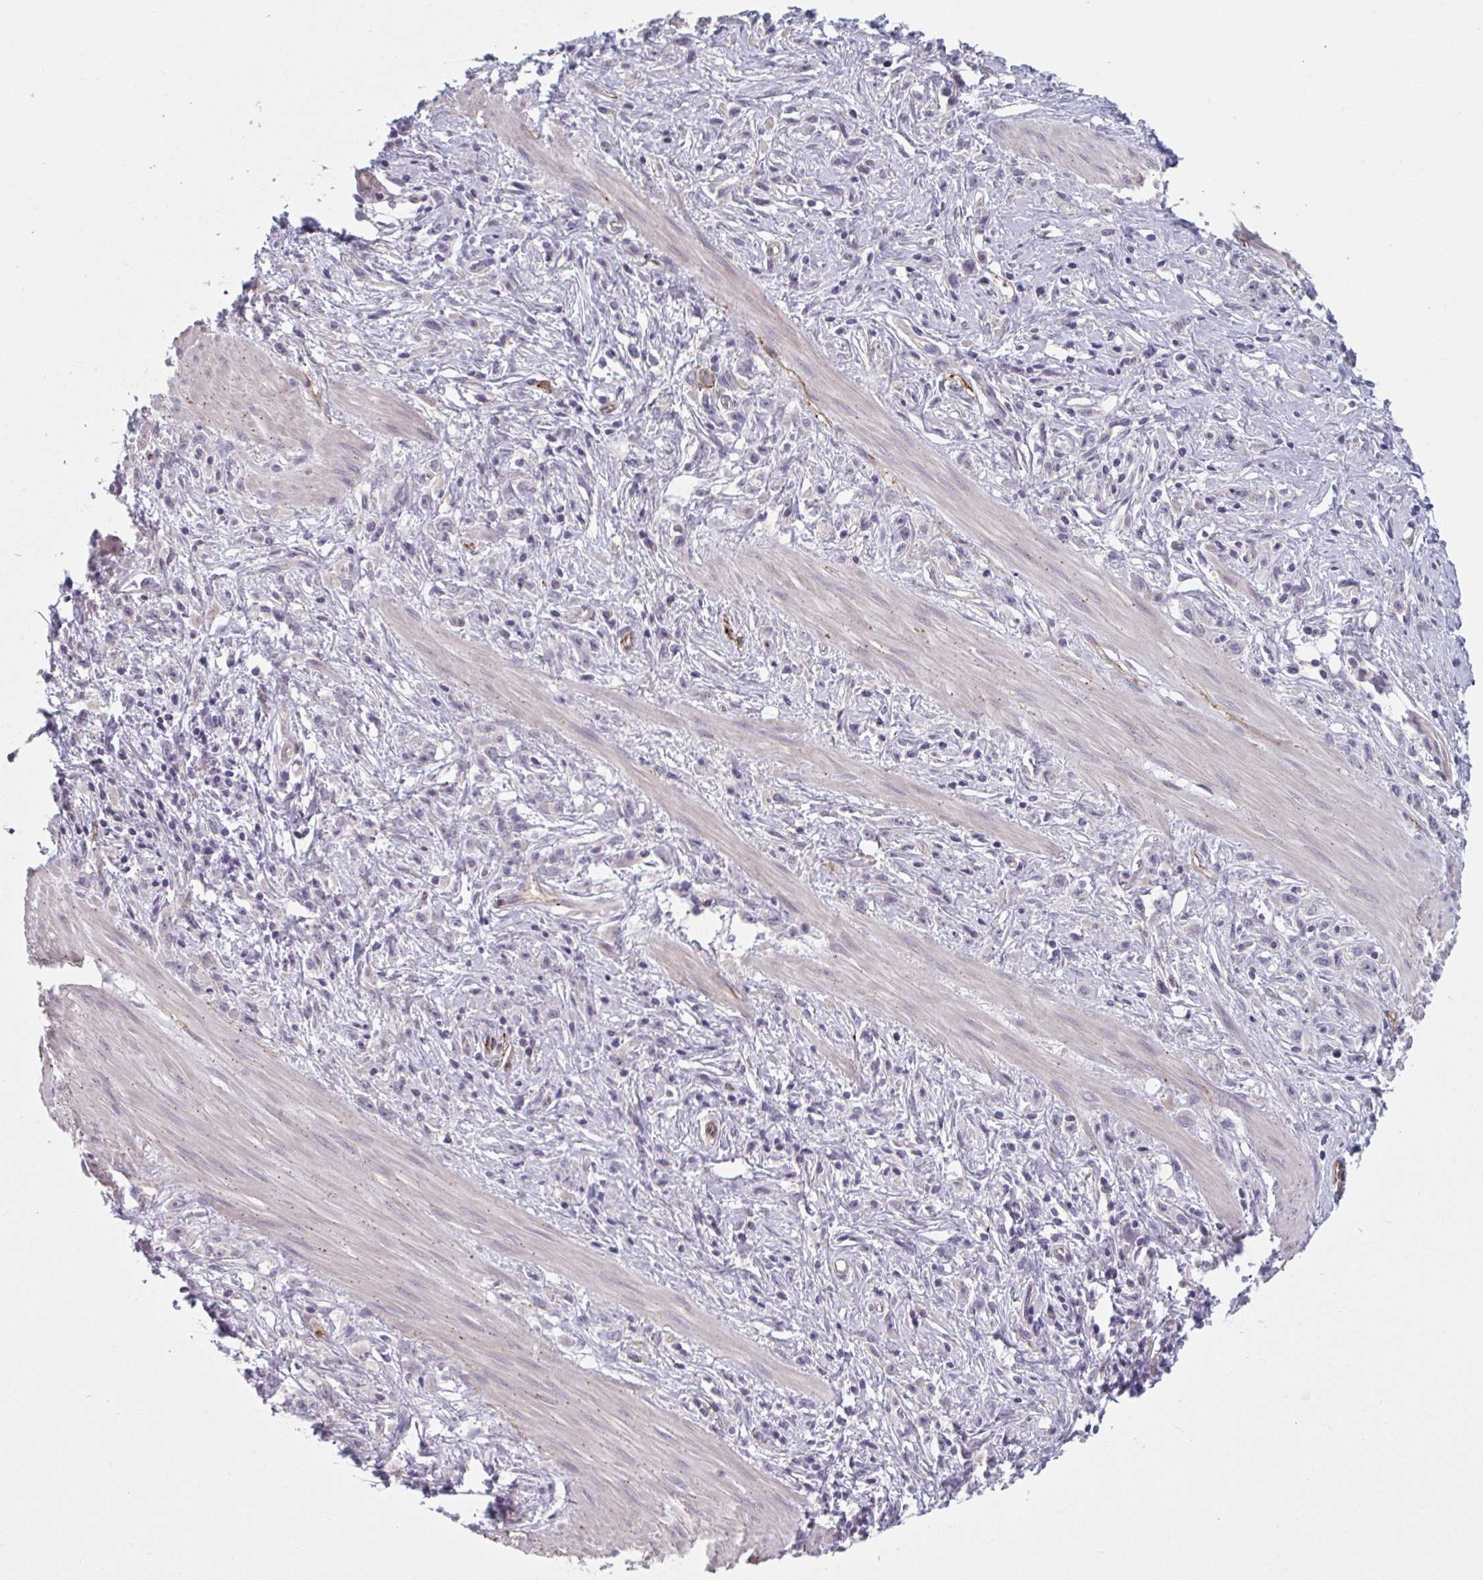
{"staining": {"intensity": "negative", "quantity": "none", "location": "none"}, "tissue": "stomach cancer", "cell_type": "Tumor cells", "image_type": "cancer", "snomed": [{"axis": "morphology", "description": "Adenocarcinoma, NOS"}, {"axis": "topography", "description": "Stomach"}], "caption": "Tumor cells are negative for protein expression in human stomach cancer (adenocarcinoma).", "gene": "TNFSF10", "patient": {"sex": "male", "age": 47}}